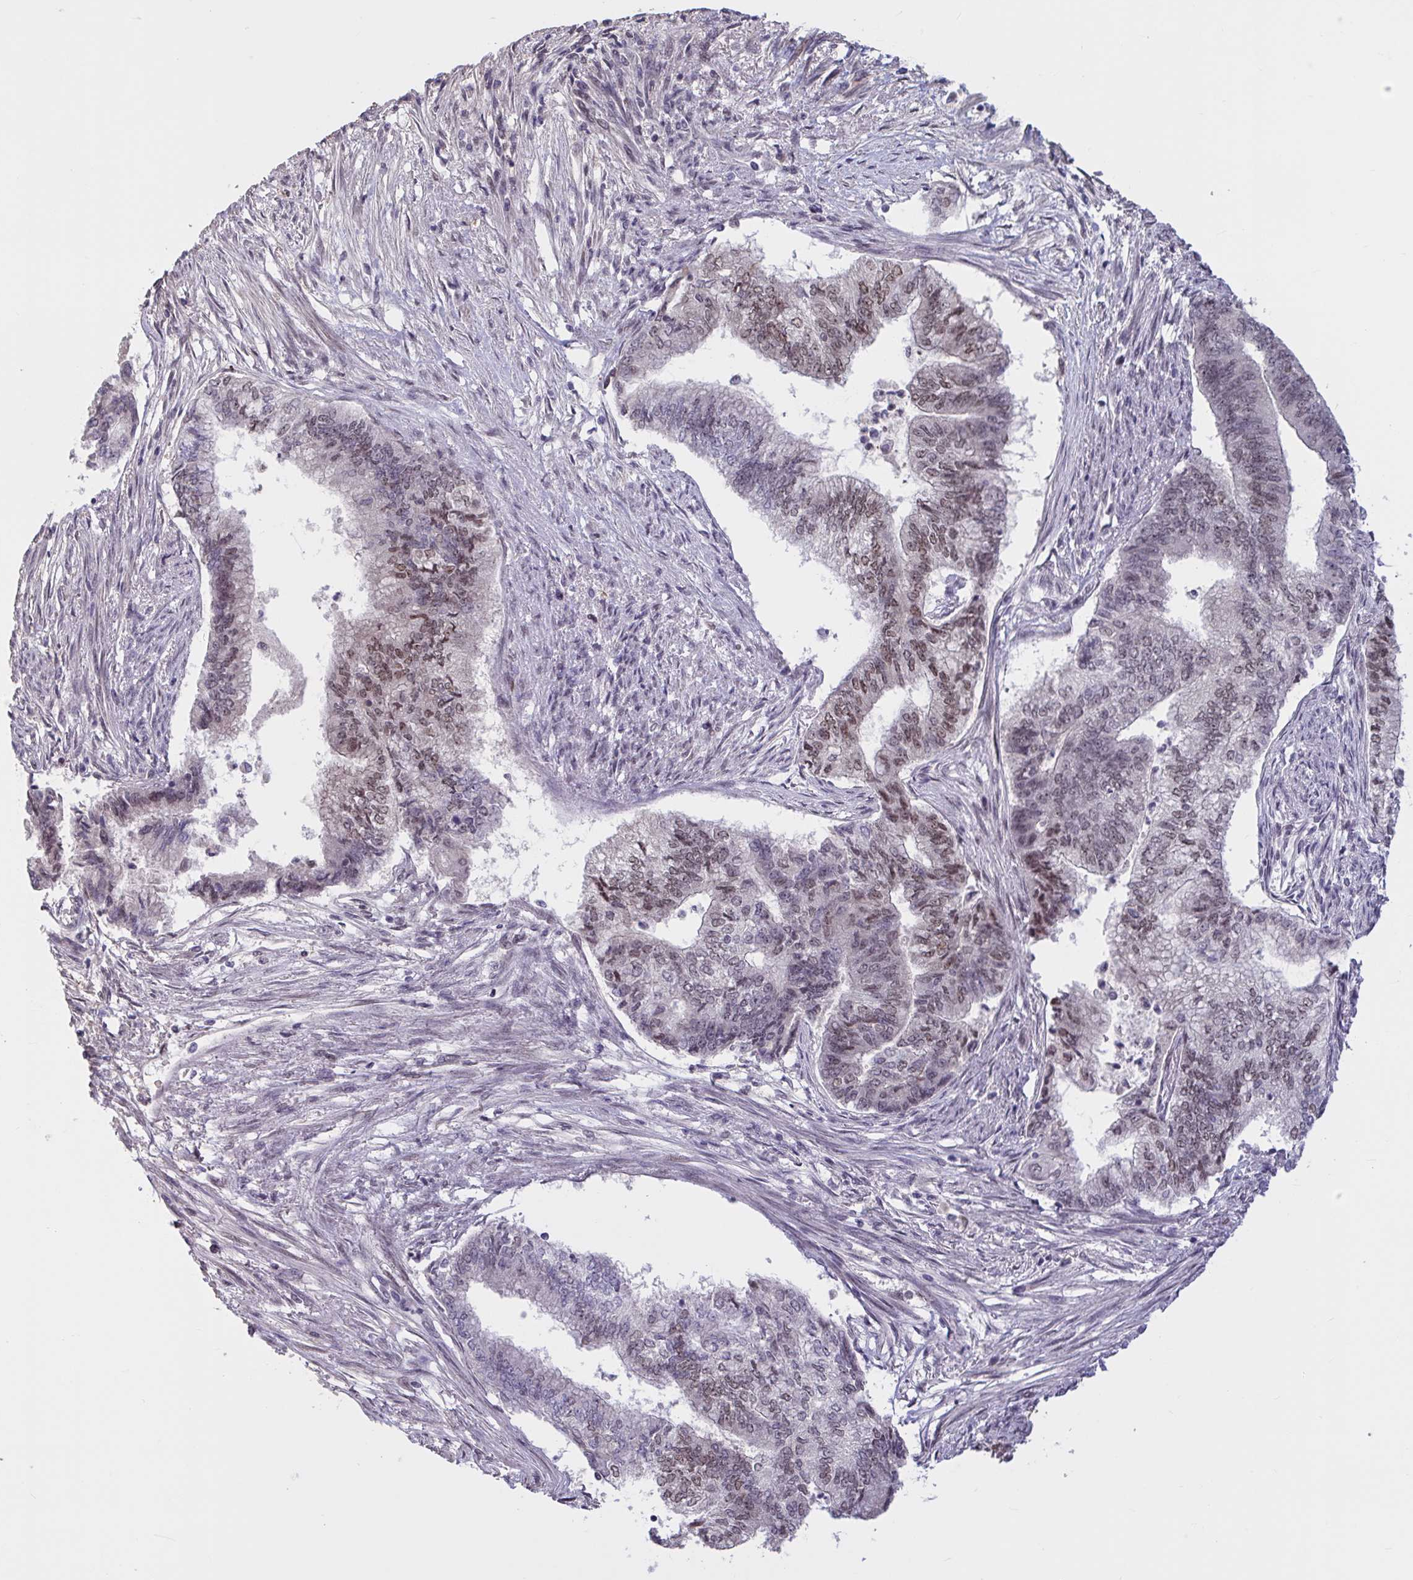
{"staining": {"intensity": "moderate", "quantity": "<25%", "location": "nuclear"}, "tissue": "endometrial cancer", "cell_type": "Tumor cells", "image_type": "cancer", "snomed": [{"axis": "morphology", "description": "Adenocarcinoma, NOS"}, {"axis": "topography", "description": "Endometrium"}], "caption": "DAB immunohistochemical staining of adenocarcinoma (endometrial) reveals moderate nuclear protein positivity in about <25% of tumor cells. The staining is performed using DAB brown chromogen to label protein expression. The nuclei are counter-stained blue using hematoxylin.", "gene": "ZNF414", "patient": {"sex": "female", "age": 65}}